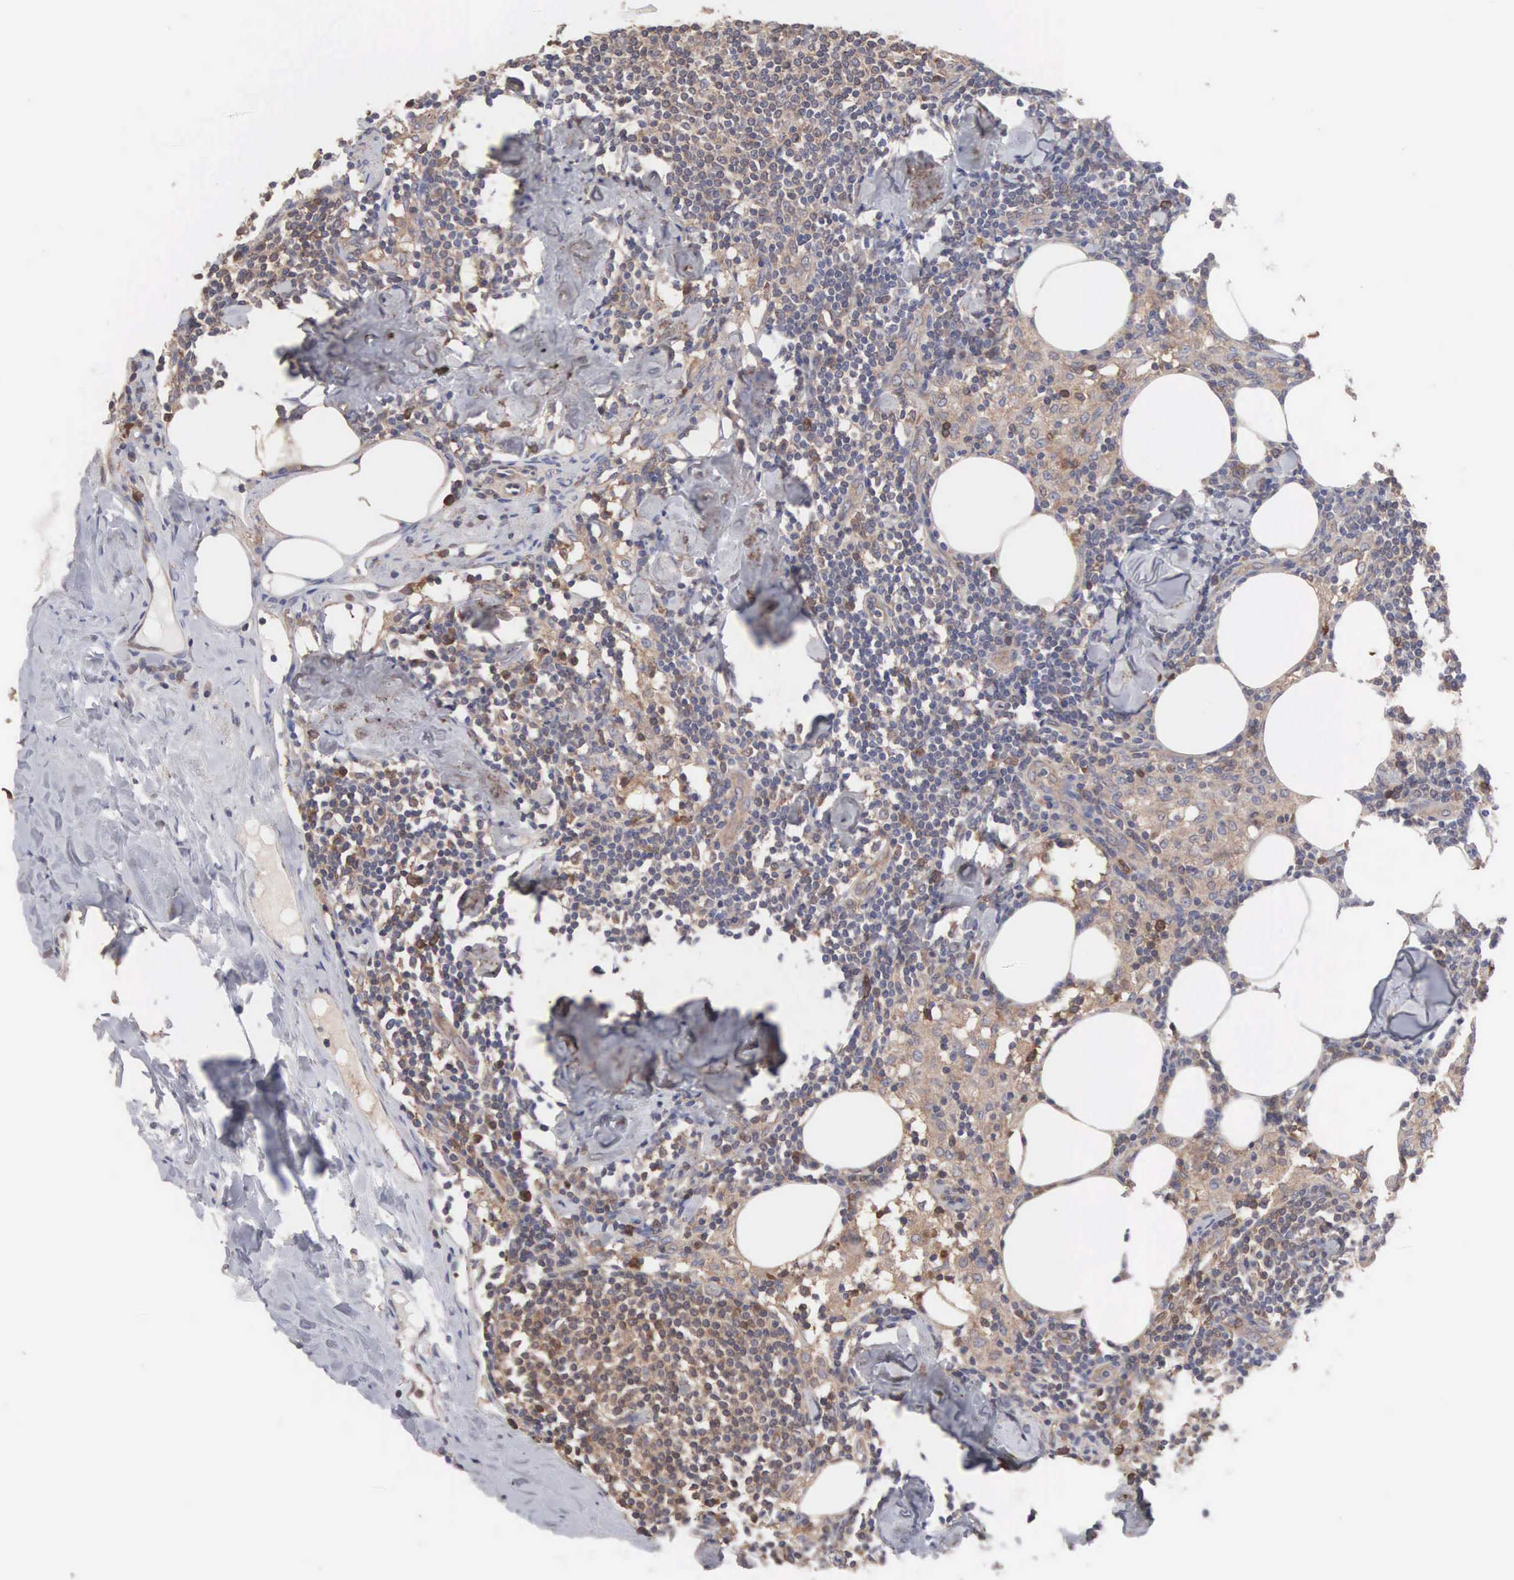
{"staining": {"intensity": "moderate", "quantity": "25%-75%", "location": "cytoplasmic/membranous"}, "tissue": "lymph node", "cell_type": "Germinal center cells", "image_type": "normal", "snomed": [{"axis": "morphology", "description": "Normal tissue, NOS"}, {"axis": "topography", "description": "Lymph node"}], "caption": "Protein staining demonstrates moderate cytoplasmic/membranous staining in approximately 25%-75% of germinal center cells in normal lymph node.", "gene": "MTHFD1", "patient": {"sex": "male", "age": 67}}